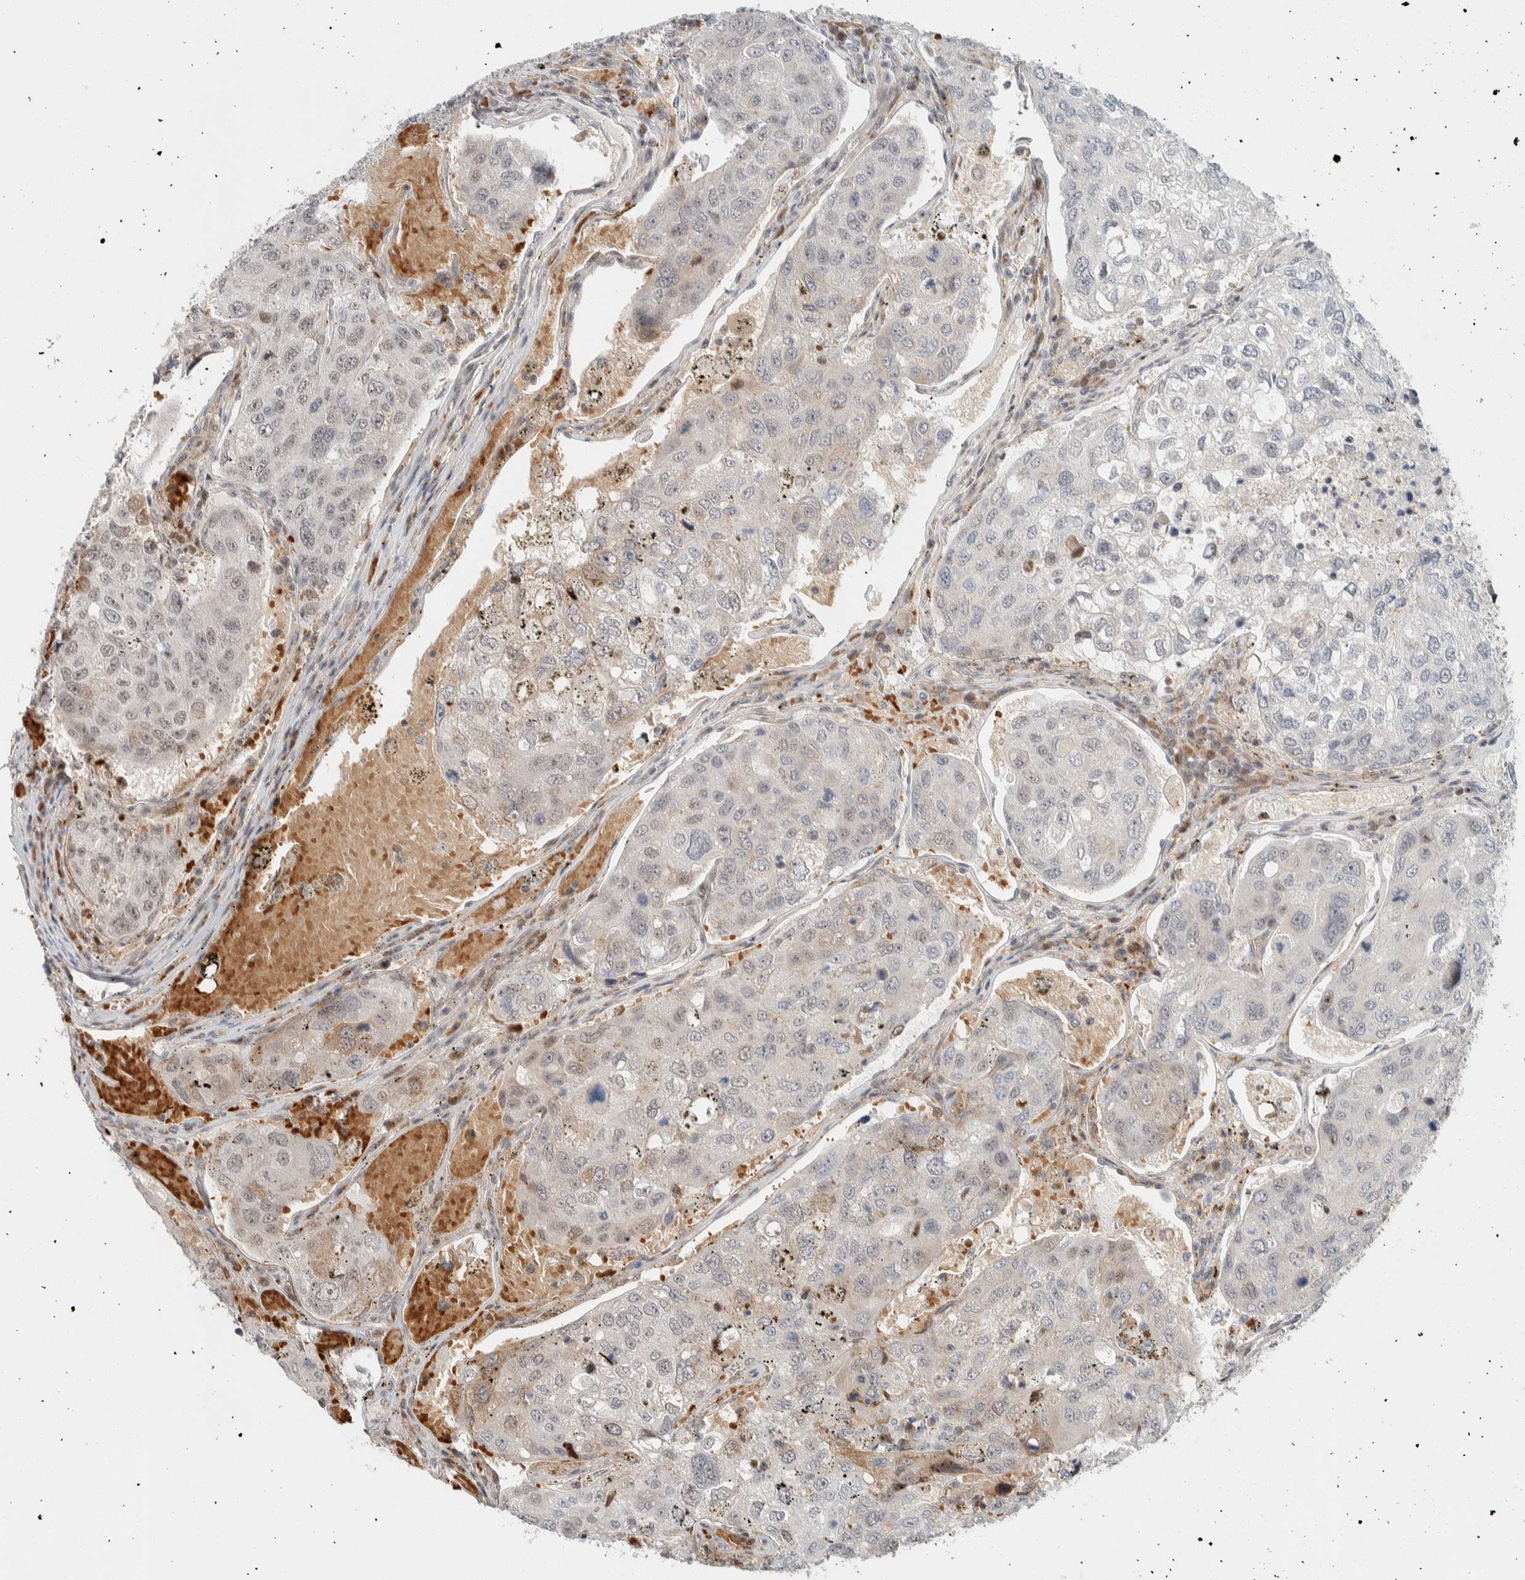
{"staining": {"intensity": "negative", "quantity": "none", "location": "none"}, "tissue": "urothelial cancer", "cell_type": "Tumor cells", "image_type": "cancer", "snomed": [{"axis": "morphology", "description": "Urothelial carcinoma, High grade"}, {"axis": "topography", "description": "Lymph node"}, {"axis": "topography", "description": "Urinary bladder"}], "caption": "Immunohistochemistry micrograph of human urothelial cancer stained for a protein (brown), which demonstrates no positivity in tumor cells.", "gene": "ZBTB2", "patient": {"sex": "male", "age": 51}}